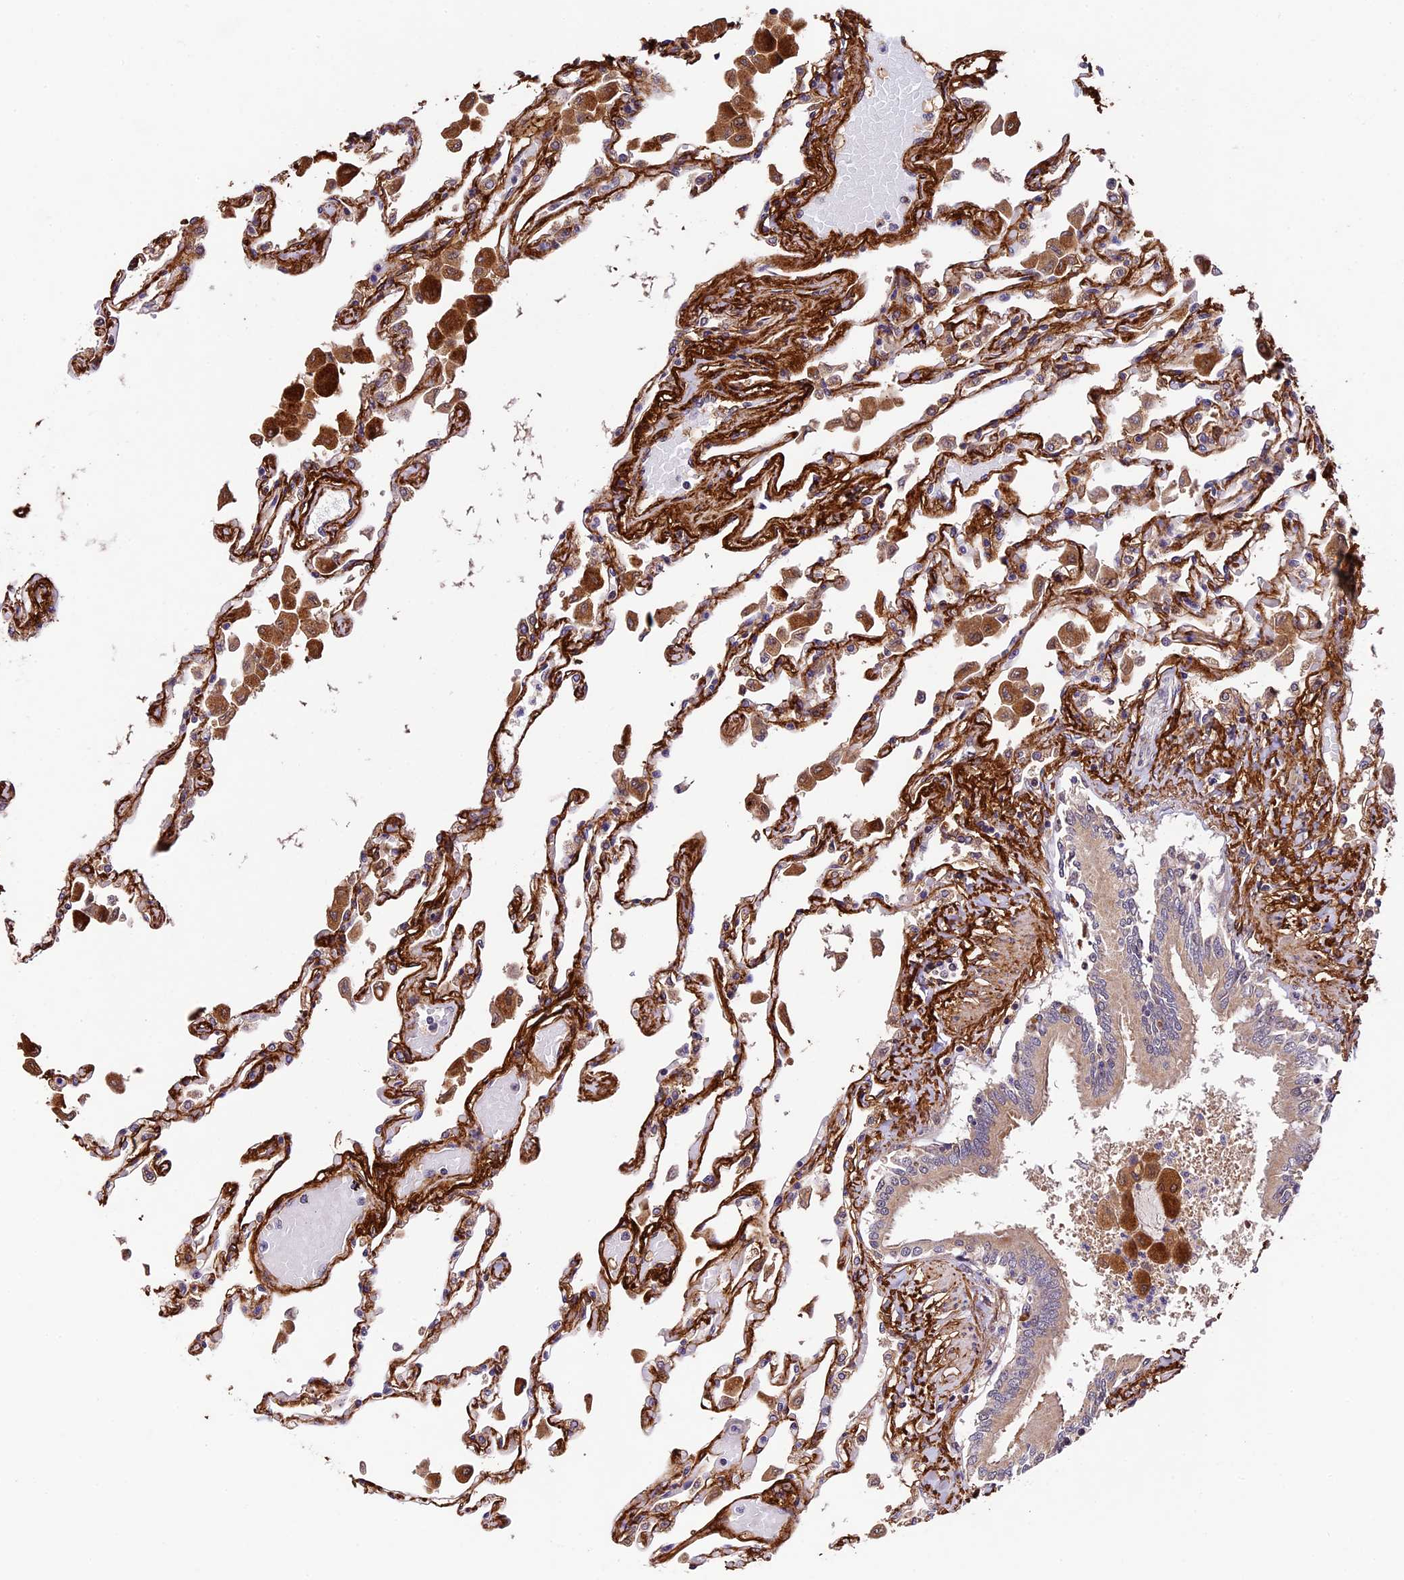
{"staining": {"intensity": "strong", "quantity": "25%-75%", "location": "cytoplasmic/membranous"}, "tissue": "lung", "cell_type": "Alveolar cells", "image_type": "normal", "snomed": [{"axis": "morphology", "description": "Normal tissue, NOS"}, {"axis": "topography", "description": "Bronchus"}, {"axis": "topography", "description": "Lung"}], "caption": "Lung stained with DAB (3,3'-diaminobenzidine) immunohistochemistry (IHC) reveals high levels of strong cytoplasmic/membranous positivity in about 25%-75% of alveolar cells. The protein is stained brown, and the nuclei are stained in blue (DAB (3,3'-diaminobenzidine) IHC with brightfield microscopy, high magnification).", "gene": "LSM7", "patient": {"sex": "female", "age": 49}}